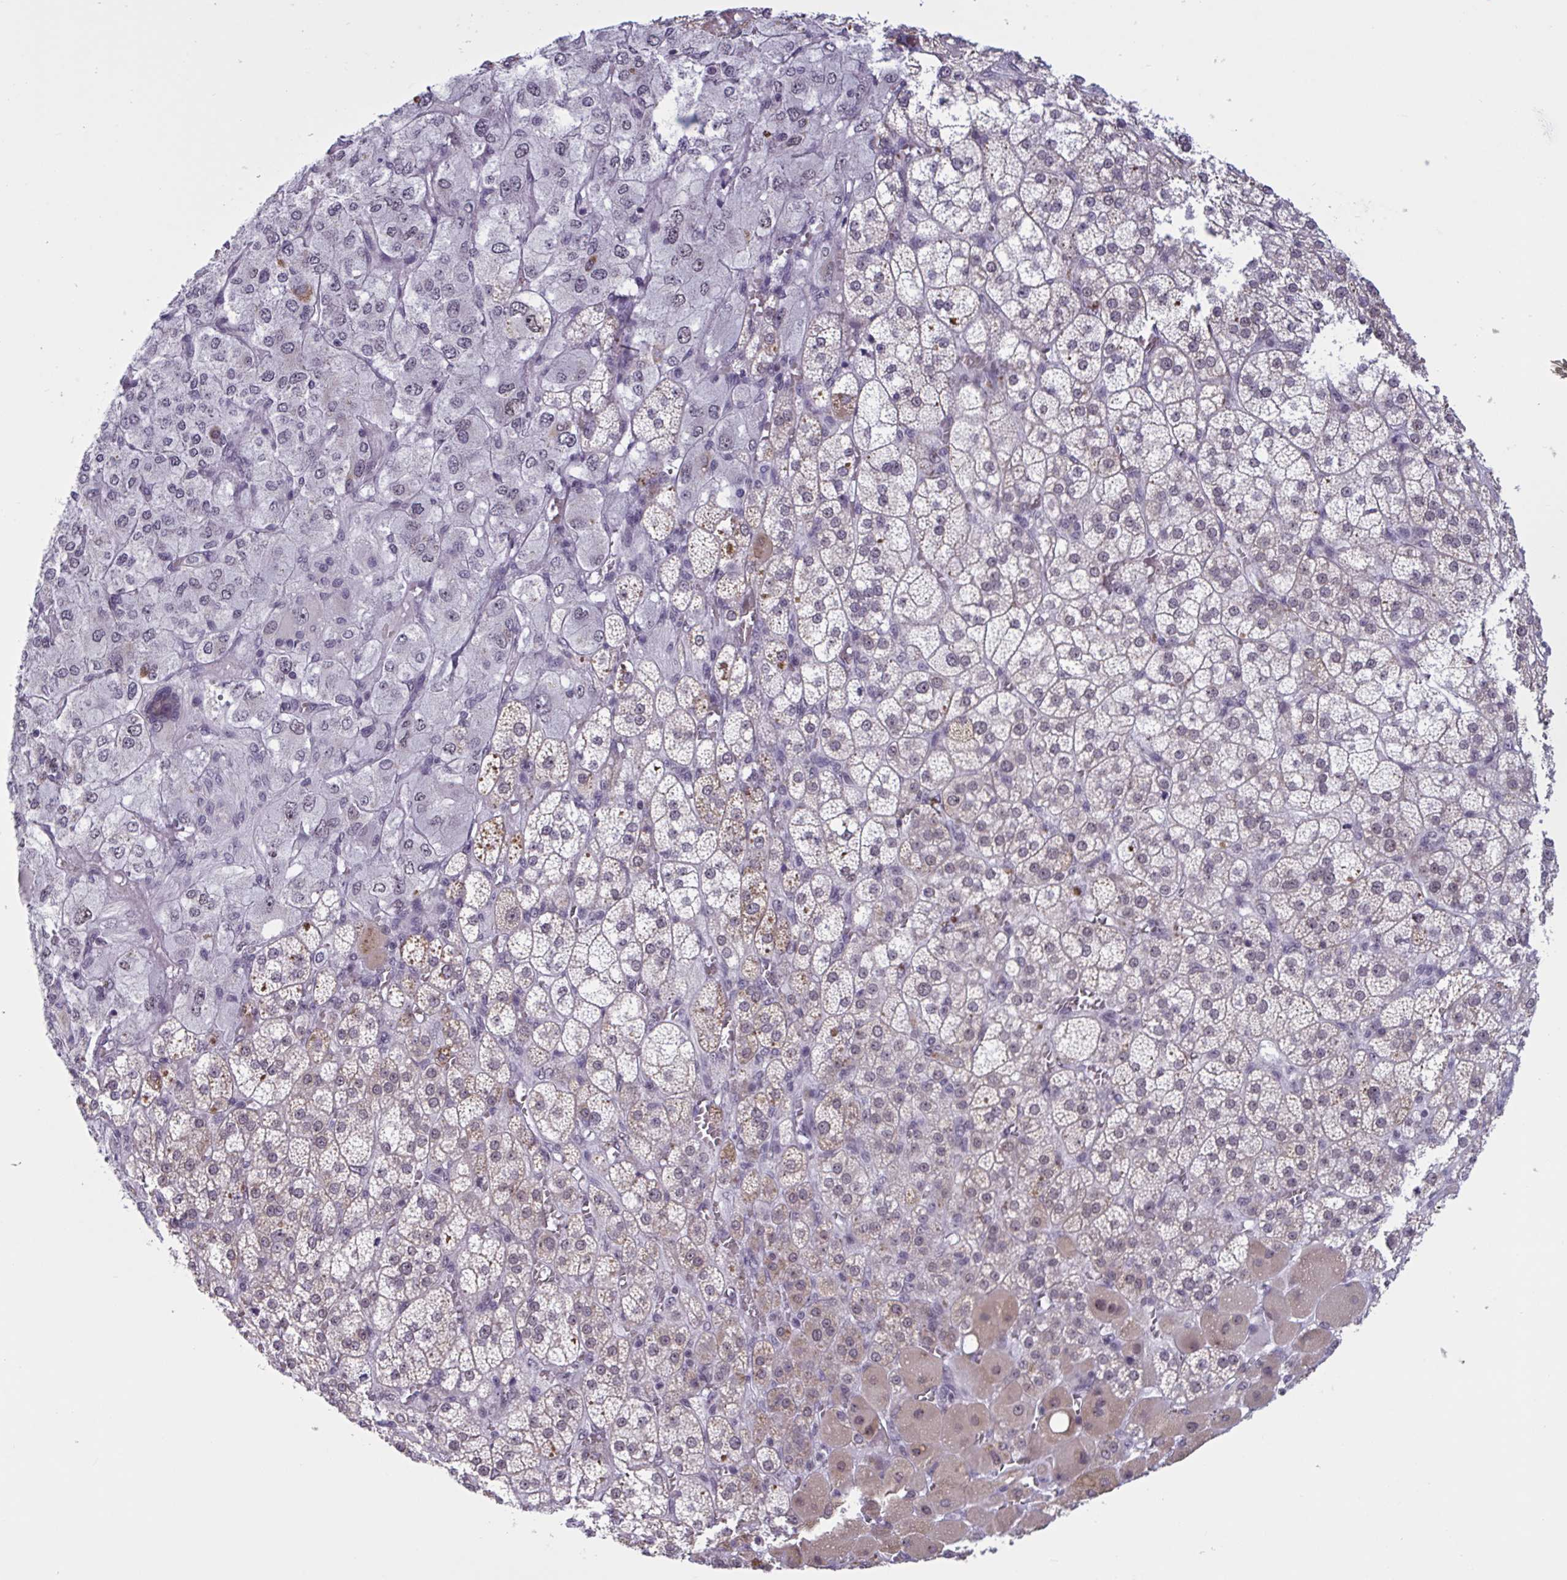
{"staining": {"intensity": "moderate", "quantity": "25%-75%", "location": "nuclear"}, "tissue": "adrenal gland", "cell_type": "Glandular cells", "image_type": "normal", "snomed": [{"axis": "morphology", "description": "Normal tissue, NOS"}, {"axis": "topography", "description": "Adrenal gland"}], "caption": "Moderate nuclear staining is seen in approximately 25%-75% of glandular cells in unremarkable adrenal gland.", "gene": "TGM6", "patient": {"sex": "female", "age": 60}}